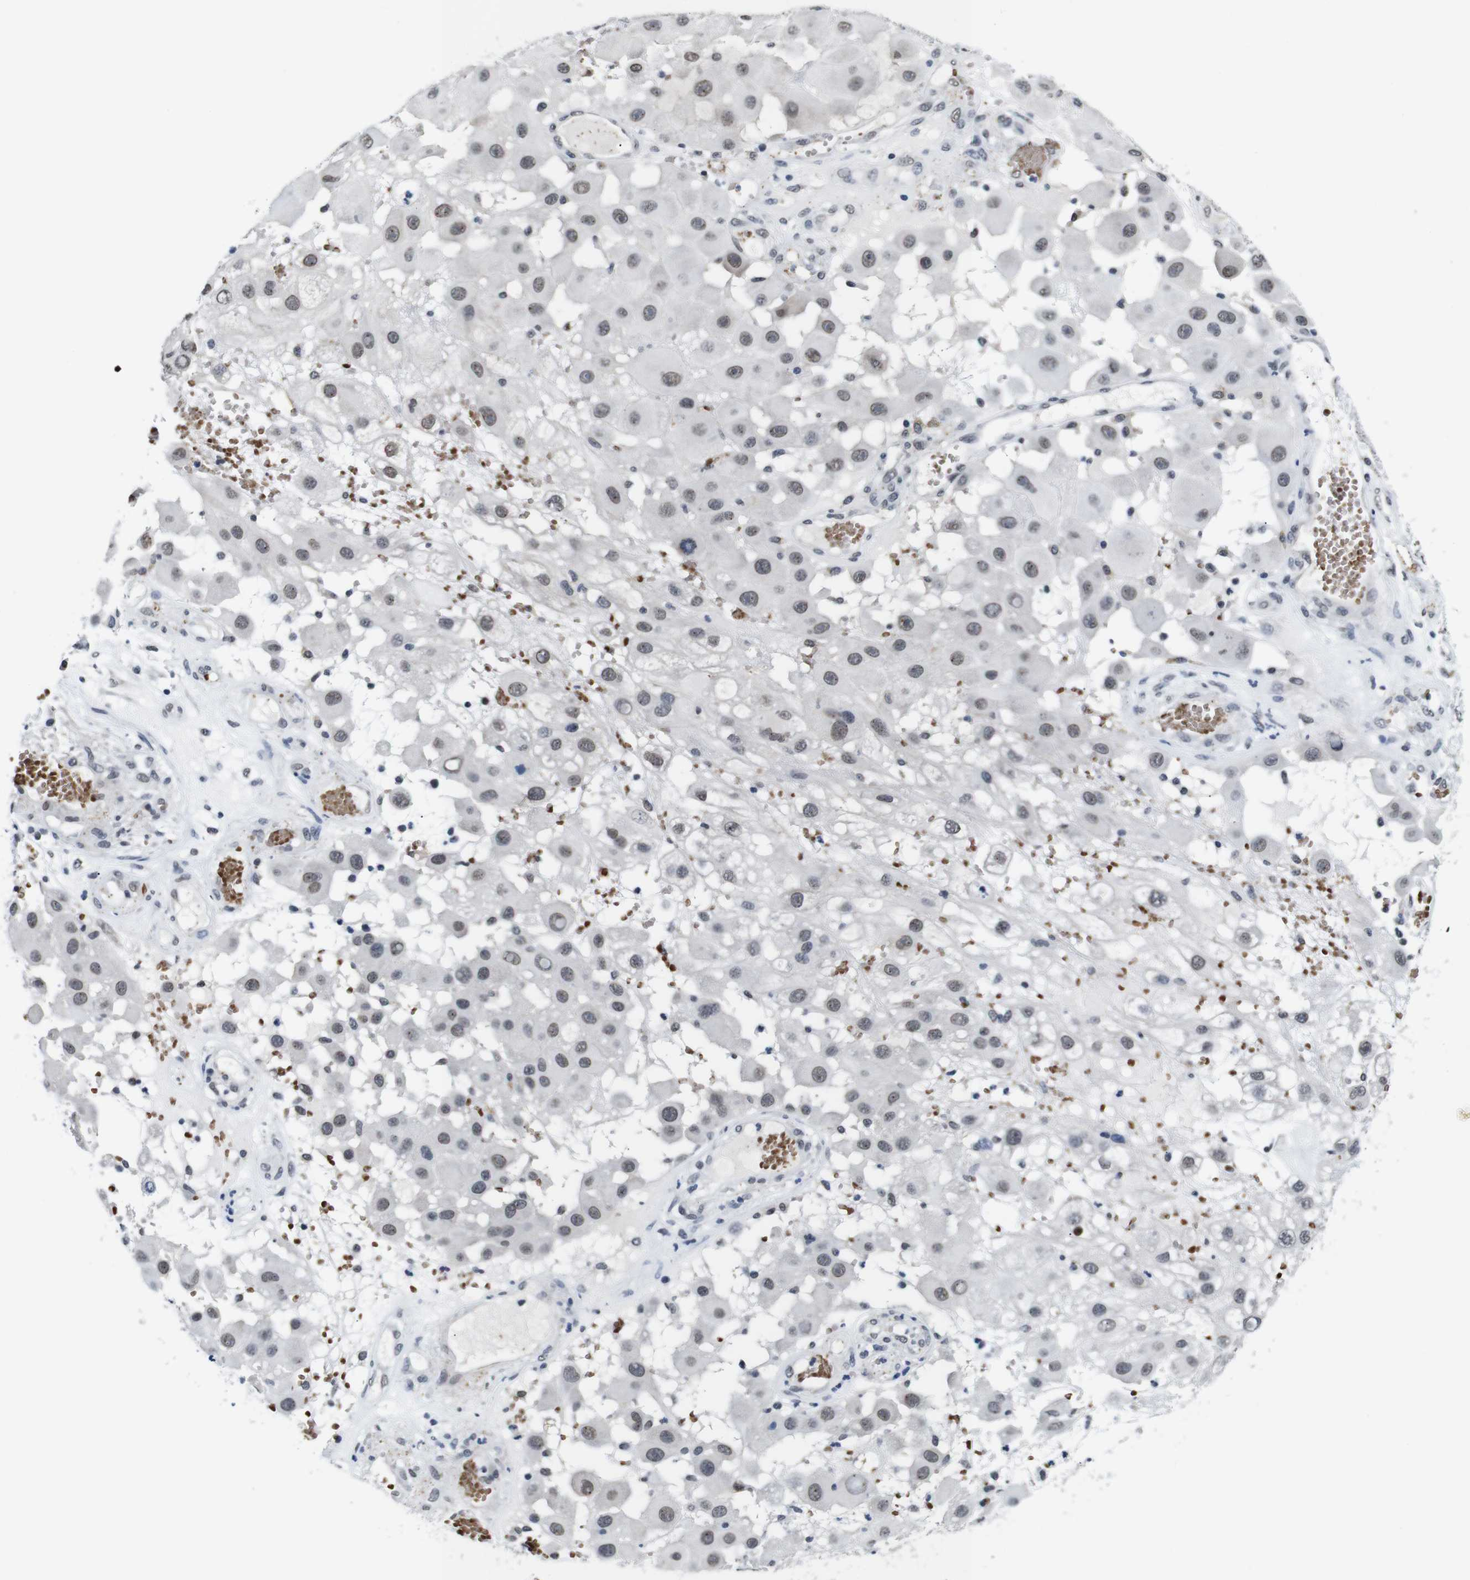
{"staining": {"intensity": "weak", "quantity": ">75%", "location": "nuclear"}, "tissue": "melanoma", "cell_type": "Tumor cells", "image_type": "cancer", "snomed": [{"axis": "morphology", "description": "Malignant melanoma, NOS"}, {"axis": "topography", "description": "Skin"}], "caption": "An immunohistochemistry micrograph of tumor tissue is shown. Protein staining in brown labels weak nuclear positivity in melanoma within tumor cells.", "gene": "ILDR2", "patient": {"sex": "female", "age": 81}}